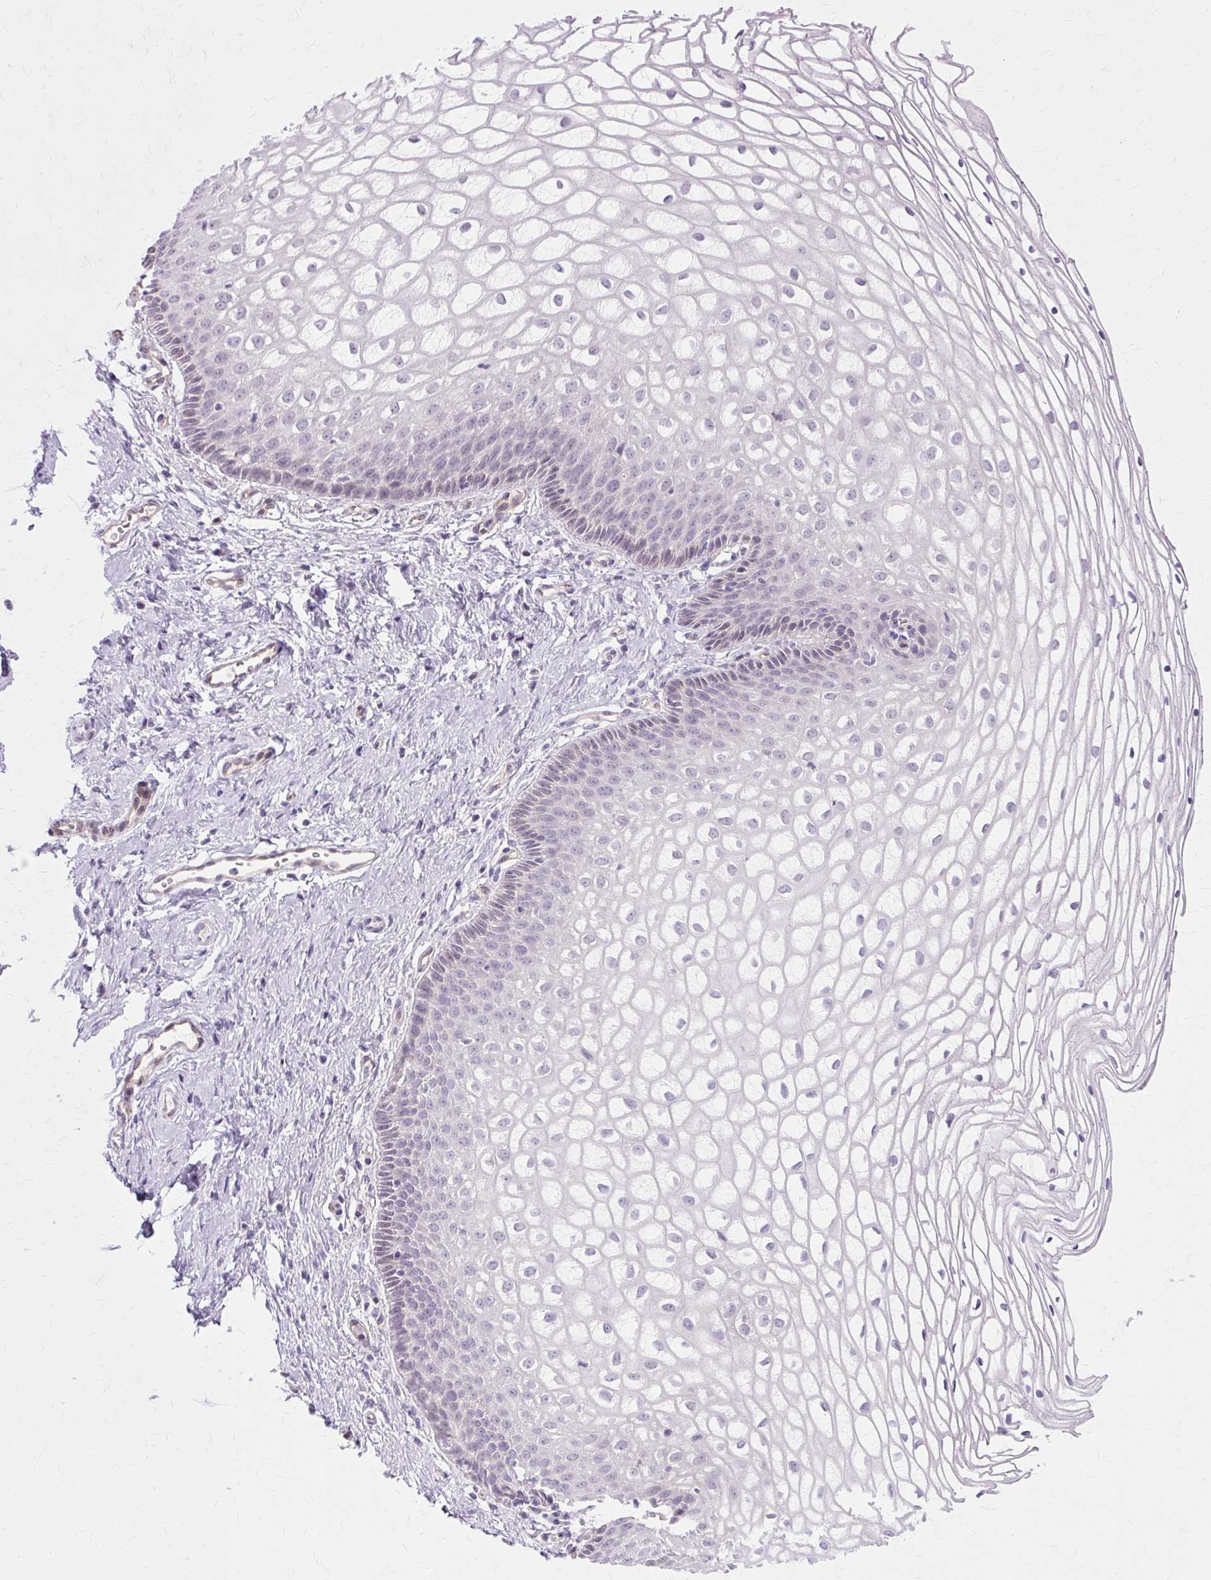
{"staining": {"intensity": "negative", "quantity": "none", "location": "none"}, "tissue": "cervix", "cell_type": "Glandular cells", "image_type": "normal", "snomed": [{"axis": "morphology", "description": "Normal tissue, NOS"}, {"axis": "topography", "description": "Cervix"}], "caption": "Histopathology image shows no significant protein expression in glandular cells of normal cervix. (Brightfield microscopy of DAB IHC at high magnification).", "gene": "ZNF35", "patient": {"sex": "female", "age": 36}}